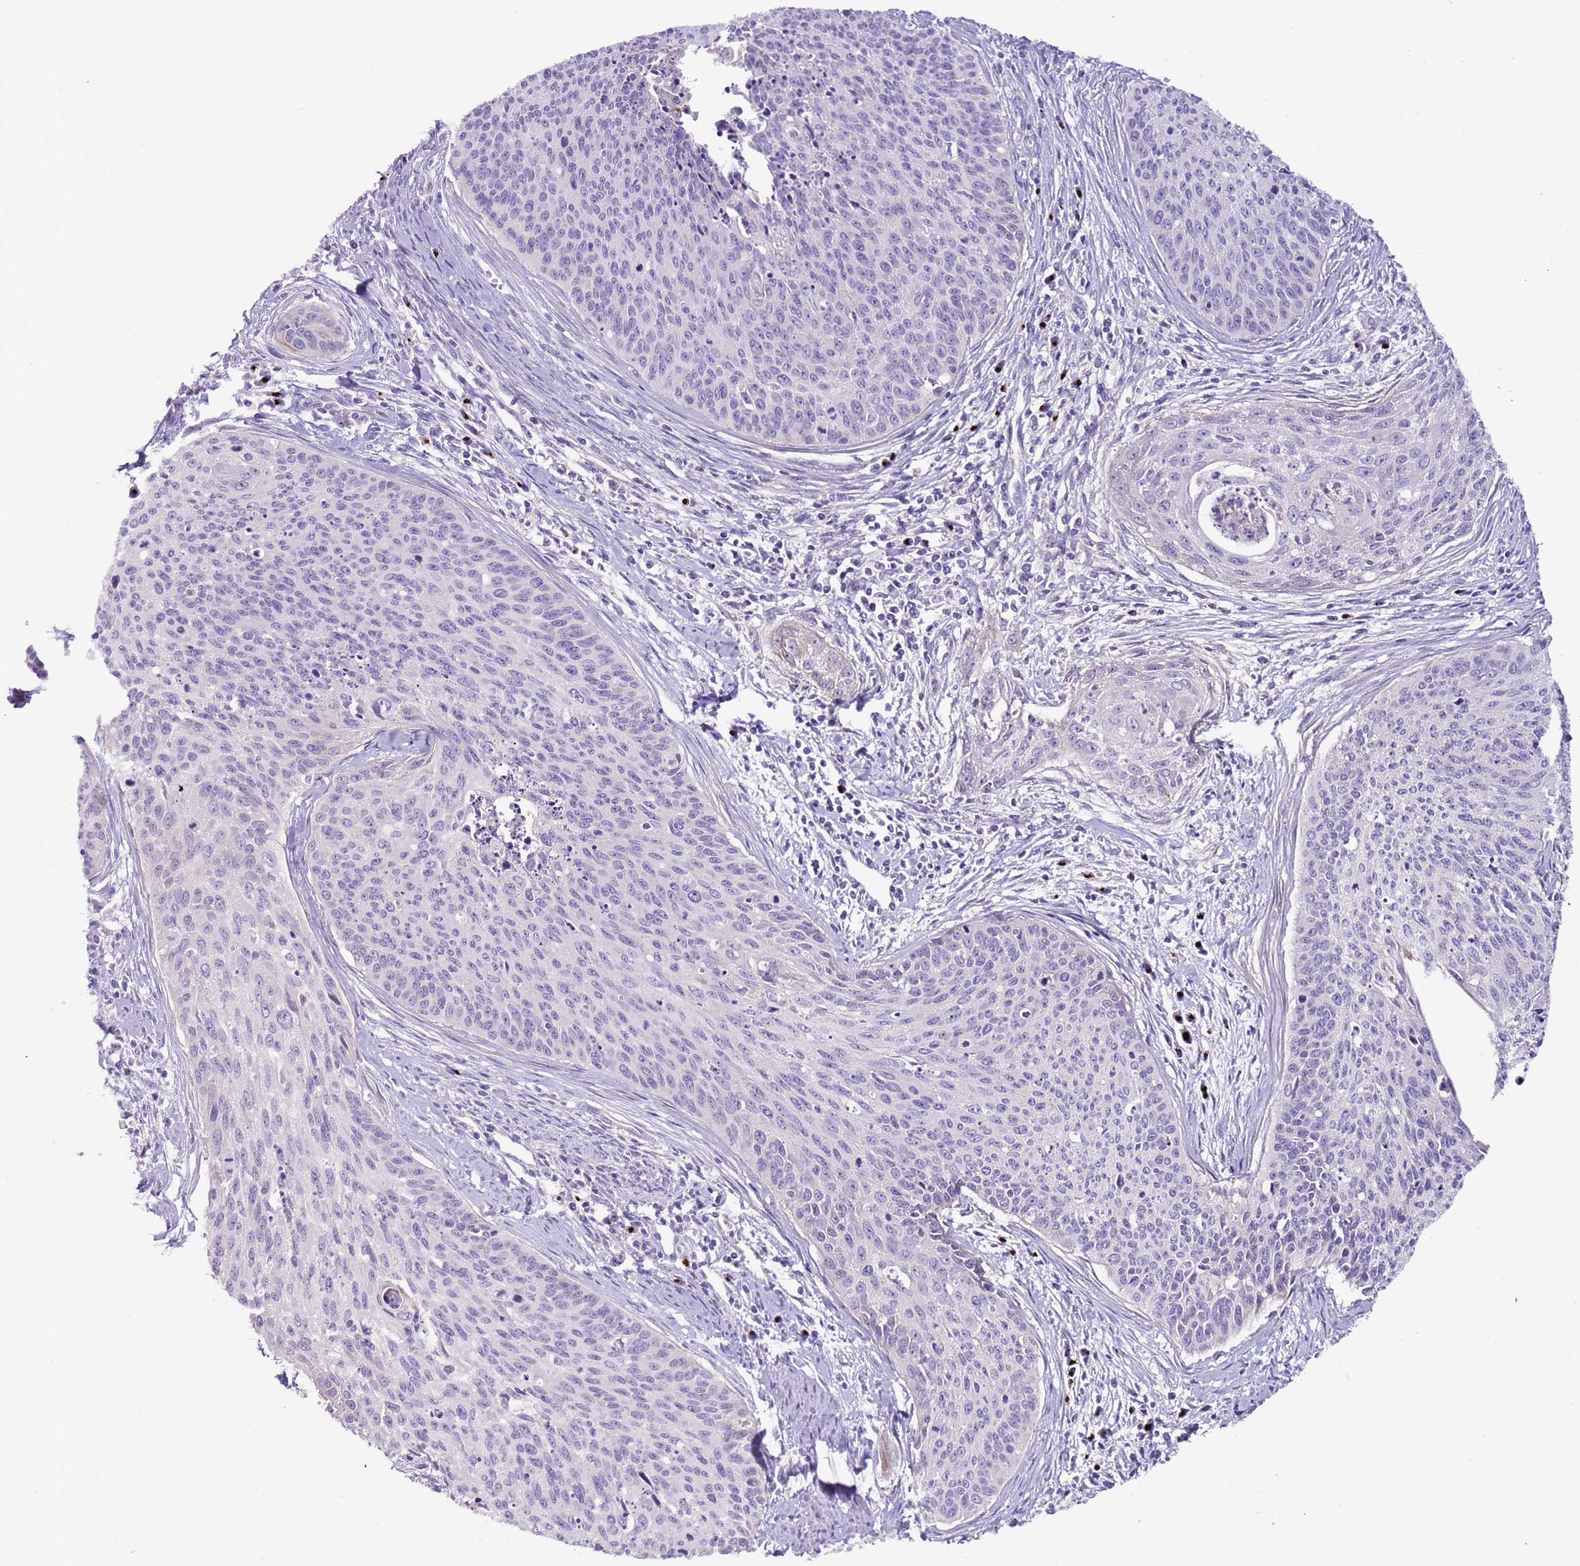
{"staining": {"intensity": "negative", "quantity": "none", "location": "none"}, "tissue": "cervical cancer", "cell_type": "Tumor cells", "image_type": "cancer", "snomed": [{"axis": "morphology", "description": "Squamous cell carcinoma, NOS"}, {"axis": "topography", "description": "Cervix"}], "caption": "This is an IHC image of squamous cell carcinoma (cervical). There is no expression in tumor cells.", "gene": "C2CD3", "patient": {"sex": "female", "age": 55}}